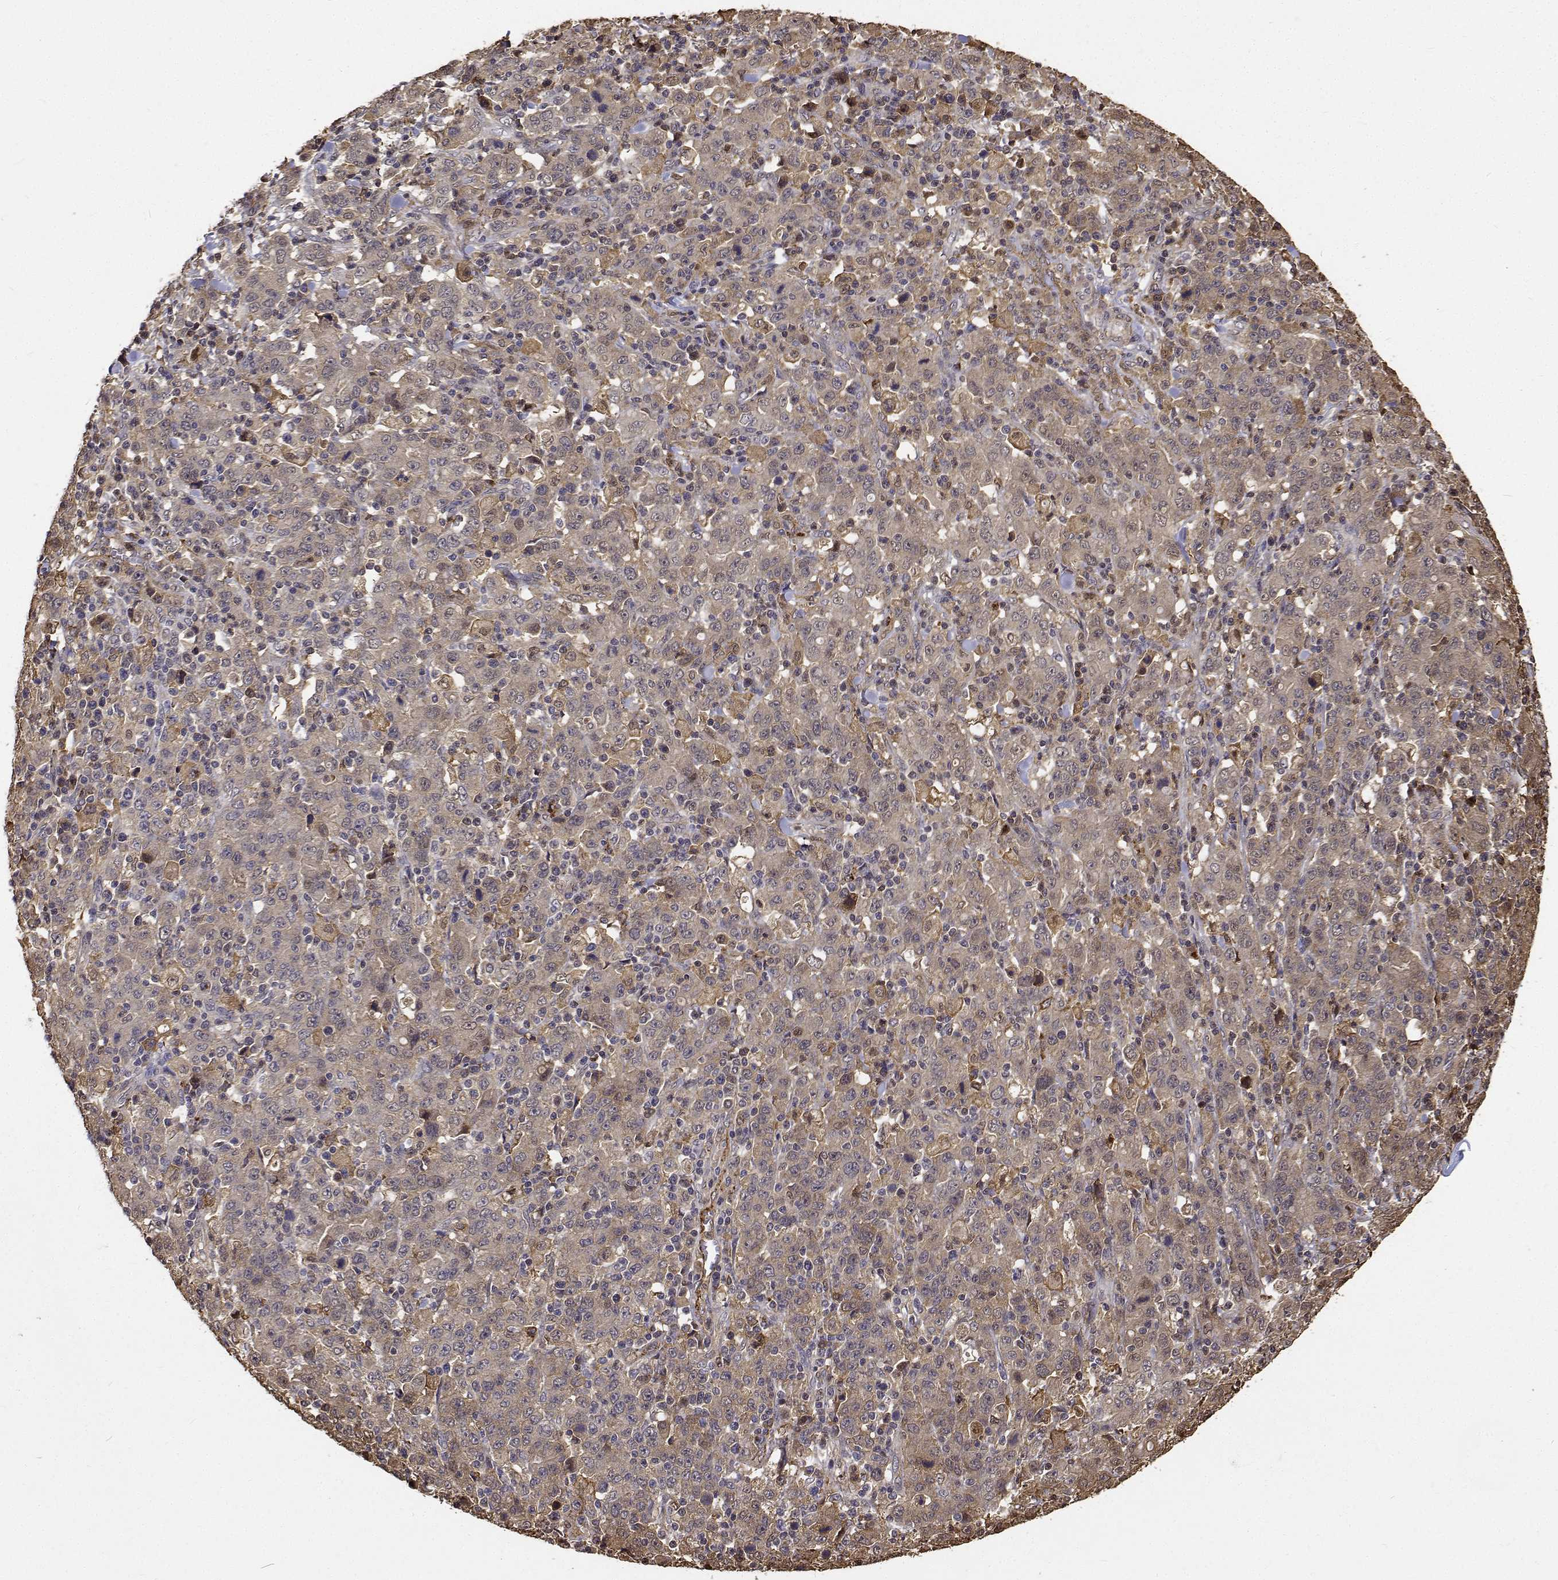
{"staining": {"intensity": "negative", "quantity": "none", "location": "none"}, "tissue": "stomach cancer", "cell_type": "Tumor cells", "image_type": "cancer", "snomed": [{"axis": "morphology", "description": "Adenocarcinoma, NOS"}, {"axis": "topography", "description": "Stomach, upper"}], "caption": "Tumor cells are negative for brown protein staining in stomach adenocarcinoma.", "gene": "PCID2", "patient": {"sex": "male", "age": 69}}